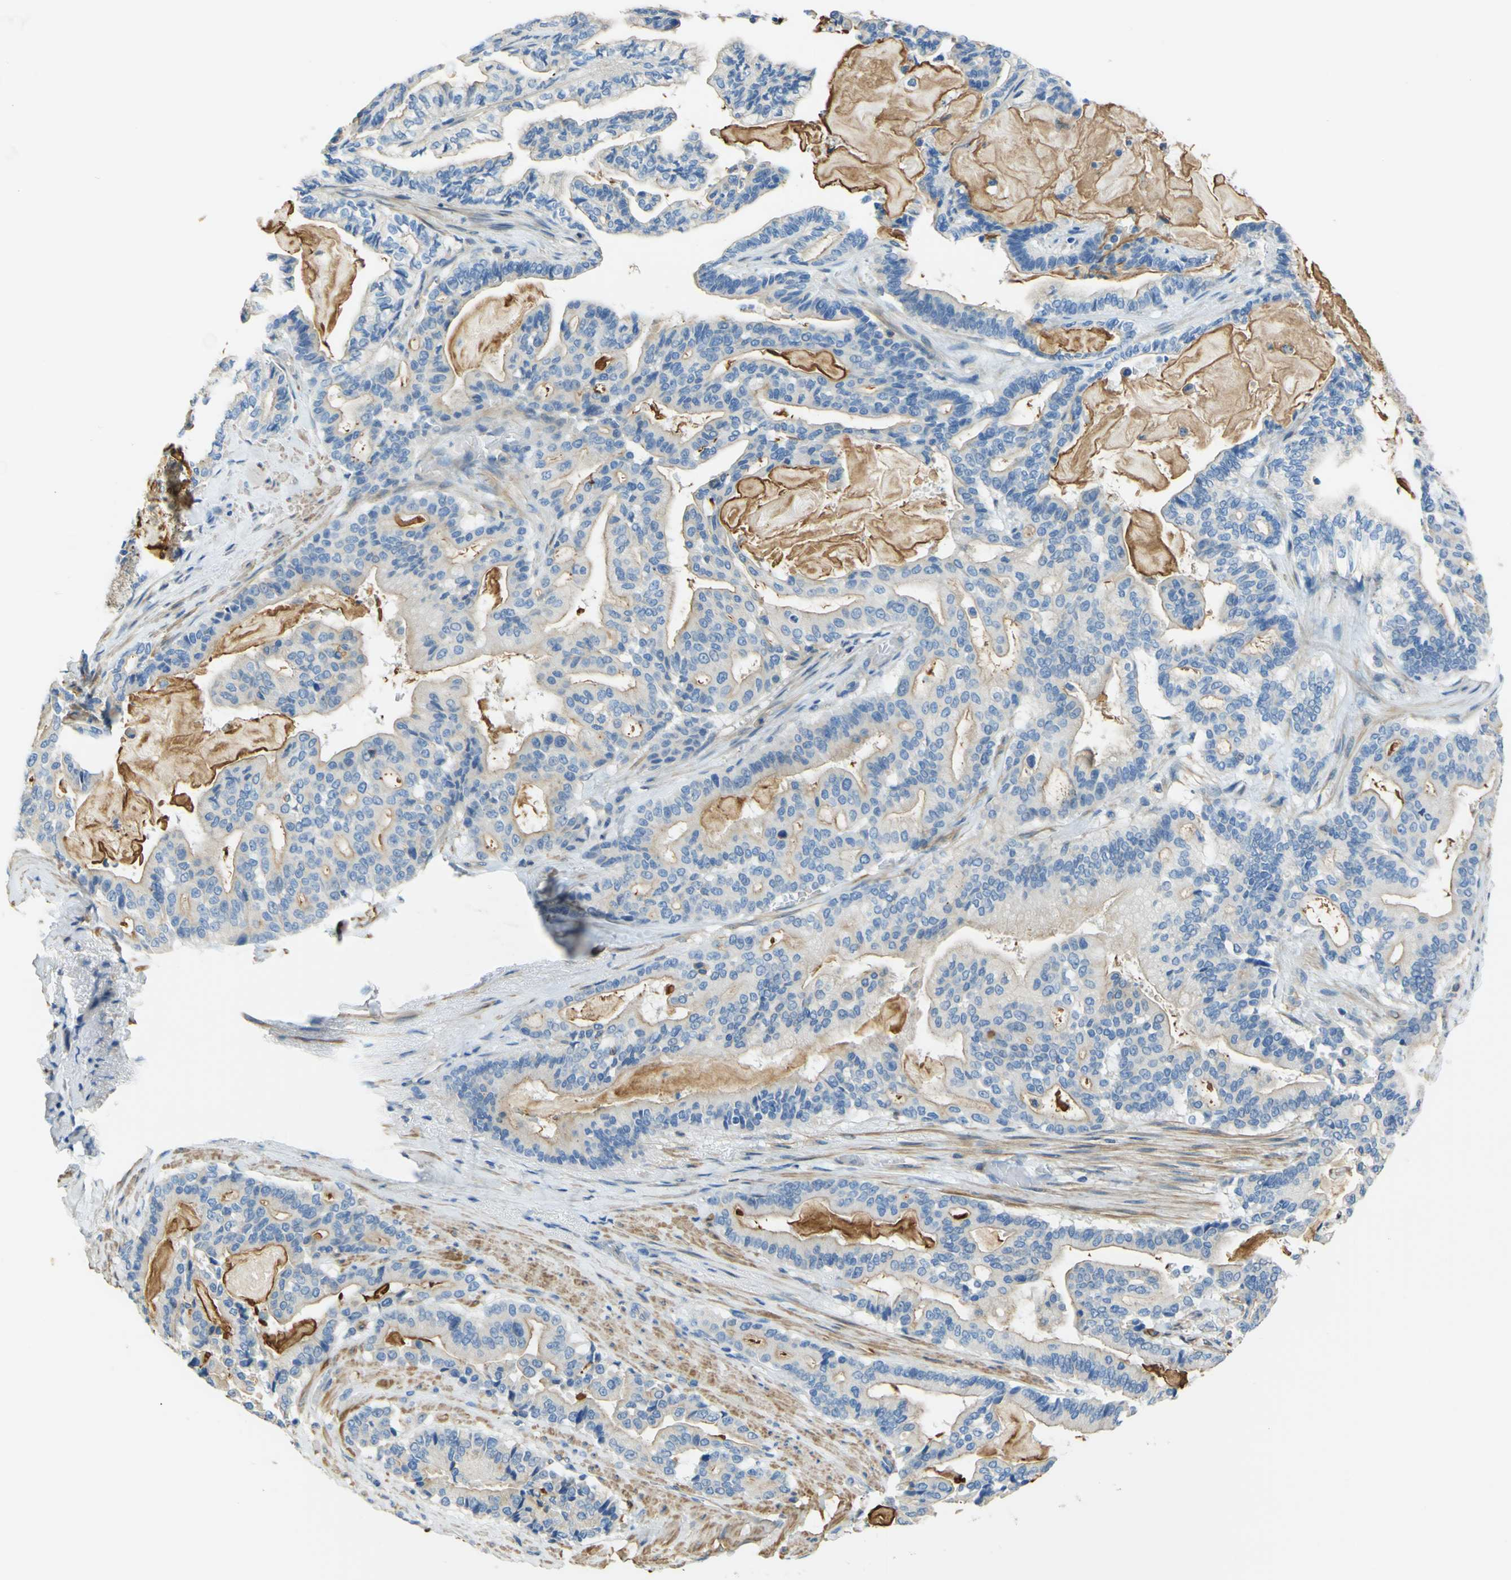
{"staining": {"intensity": "weak", "quantity": ">75%", "location": "cytoplasmic/membranous"}, "tissue": "pancreatic cancer", "cell_type": "Tumor cells", "image_type": "cancer", "snomed": [{"axis": "morphology", "description": "Adenocarcinoma, NOS"}, {"axis": "topography", "description": "Pancreas"}], "caption": "Protein expression analysis of pancreatic adenocarcinoma demonstrates weak cytoplasmic/membranous staining in approximately >75% of tumor cells.", "gene": "OGN", "patient": {"sex": "male", "age": 63}}